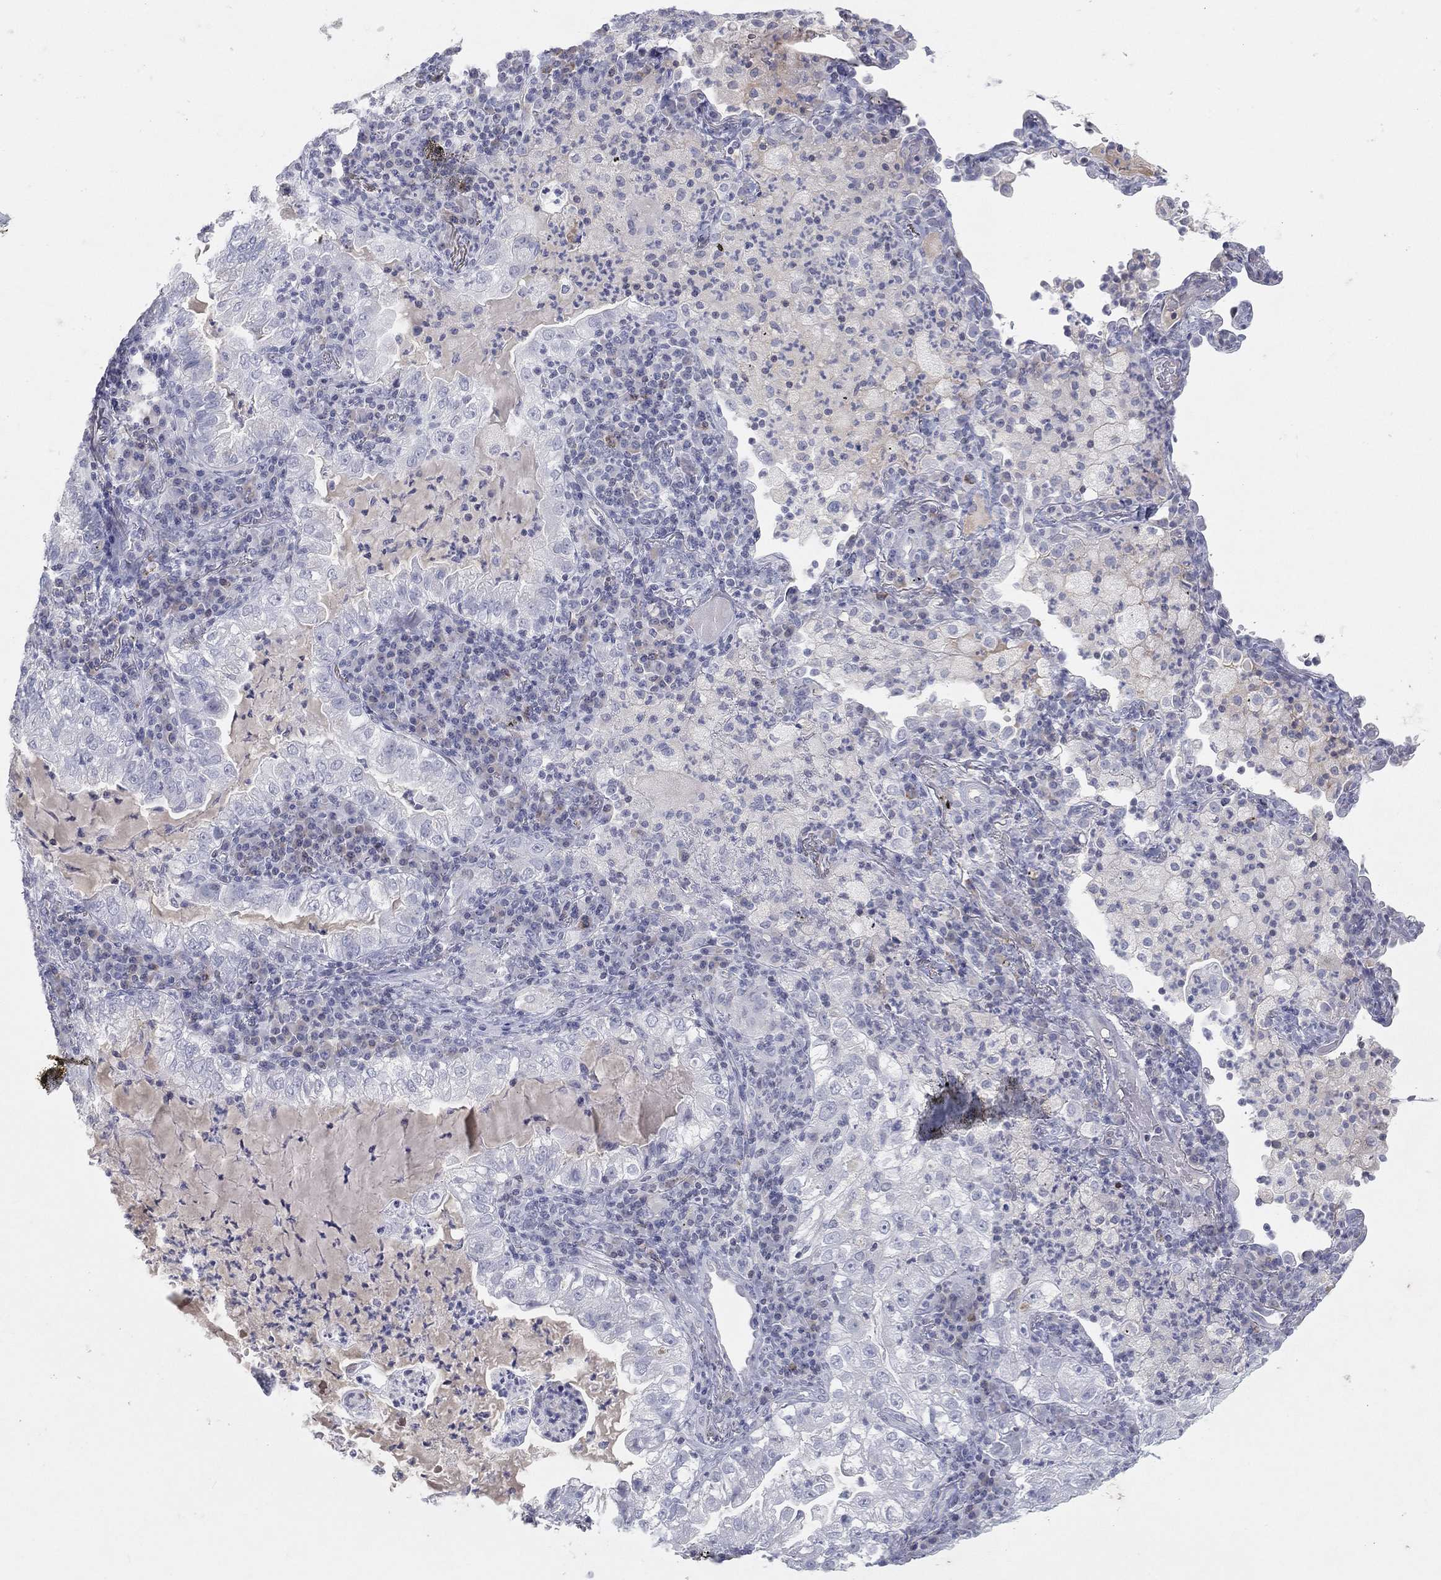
{"staining": {"intensity": "negative", "quantity": "none", "location": "none"}, "tissue": "lung cancer", "cell_type": "Tumor cells", "image_type": "cancer", "snomed": [{"axis": "morphology", "description": "Adenocarcinoma, NOS"}, {"axis": "topography", "description": "Lung"}], "caption": "A high-resolution micrograph shows immunohistochemistry staining of lung adenocarcinoma, which displays no significant expression in tumor cells.", "gene": "CPT1B", "patient": {"sex": "female", "age": 73}}